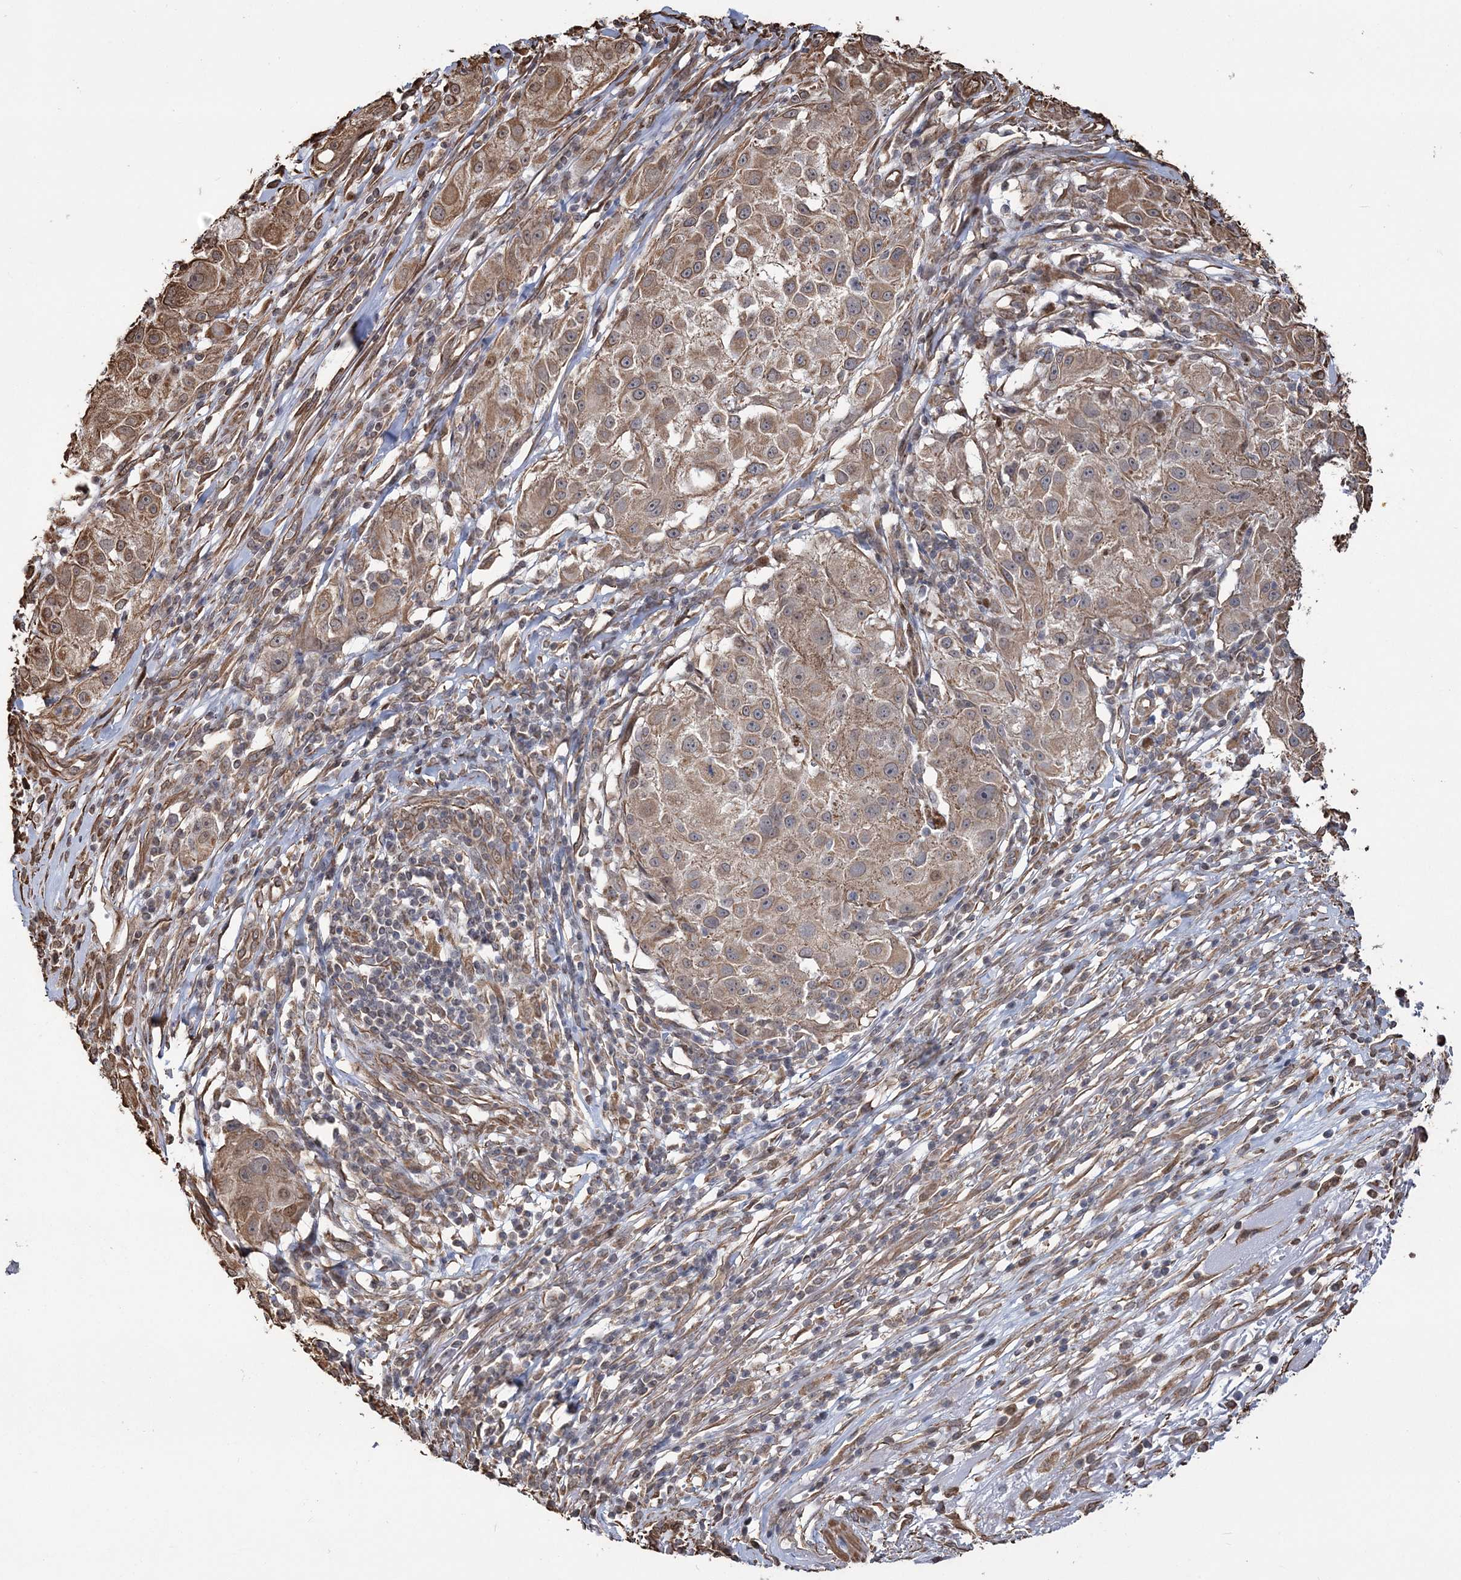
{"staining": {"intensity": "moderate", "quantity": ">75%", "location": "cytoplasmic/membranous"}, "tissue": "melanoma", "cell_type": "Tumor cells", "image_type": "cancer", "snomed": [{"axis": "morphology", "description": "Necrosis, NOS"}, {"axis": "morphology", "description": "Malignant melanoma, NOS"}, {"axis": "topography", "description": "Skin"}], "caption": "Protein expression analysis of human melanoma reveals moderate cytoplasmic/membranous staining in approximately >75% of tumor cells.", "gene": "ATP11B", "patient": {"sex": "female", "age": 87}}